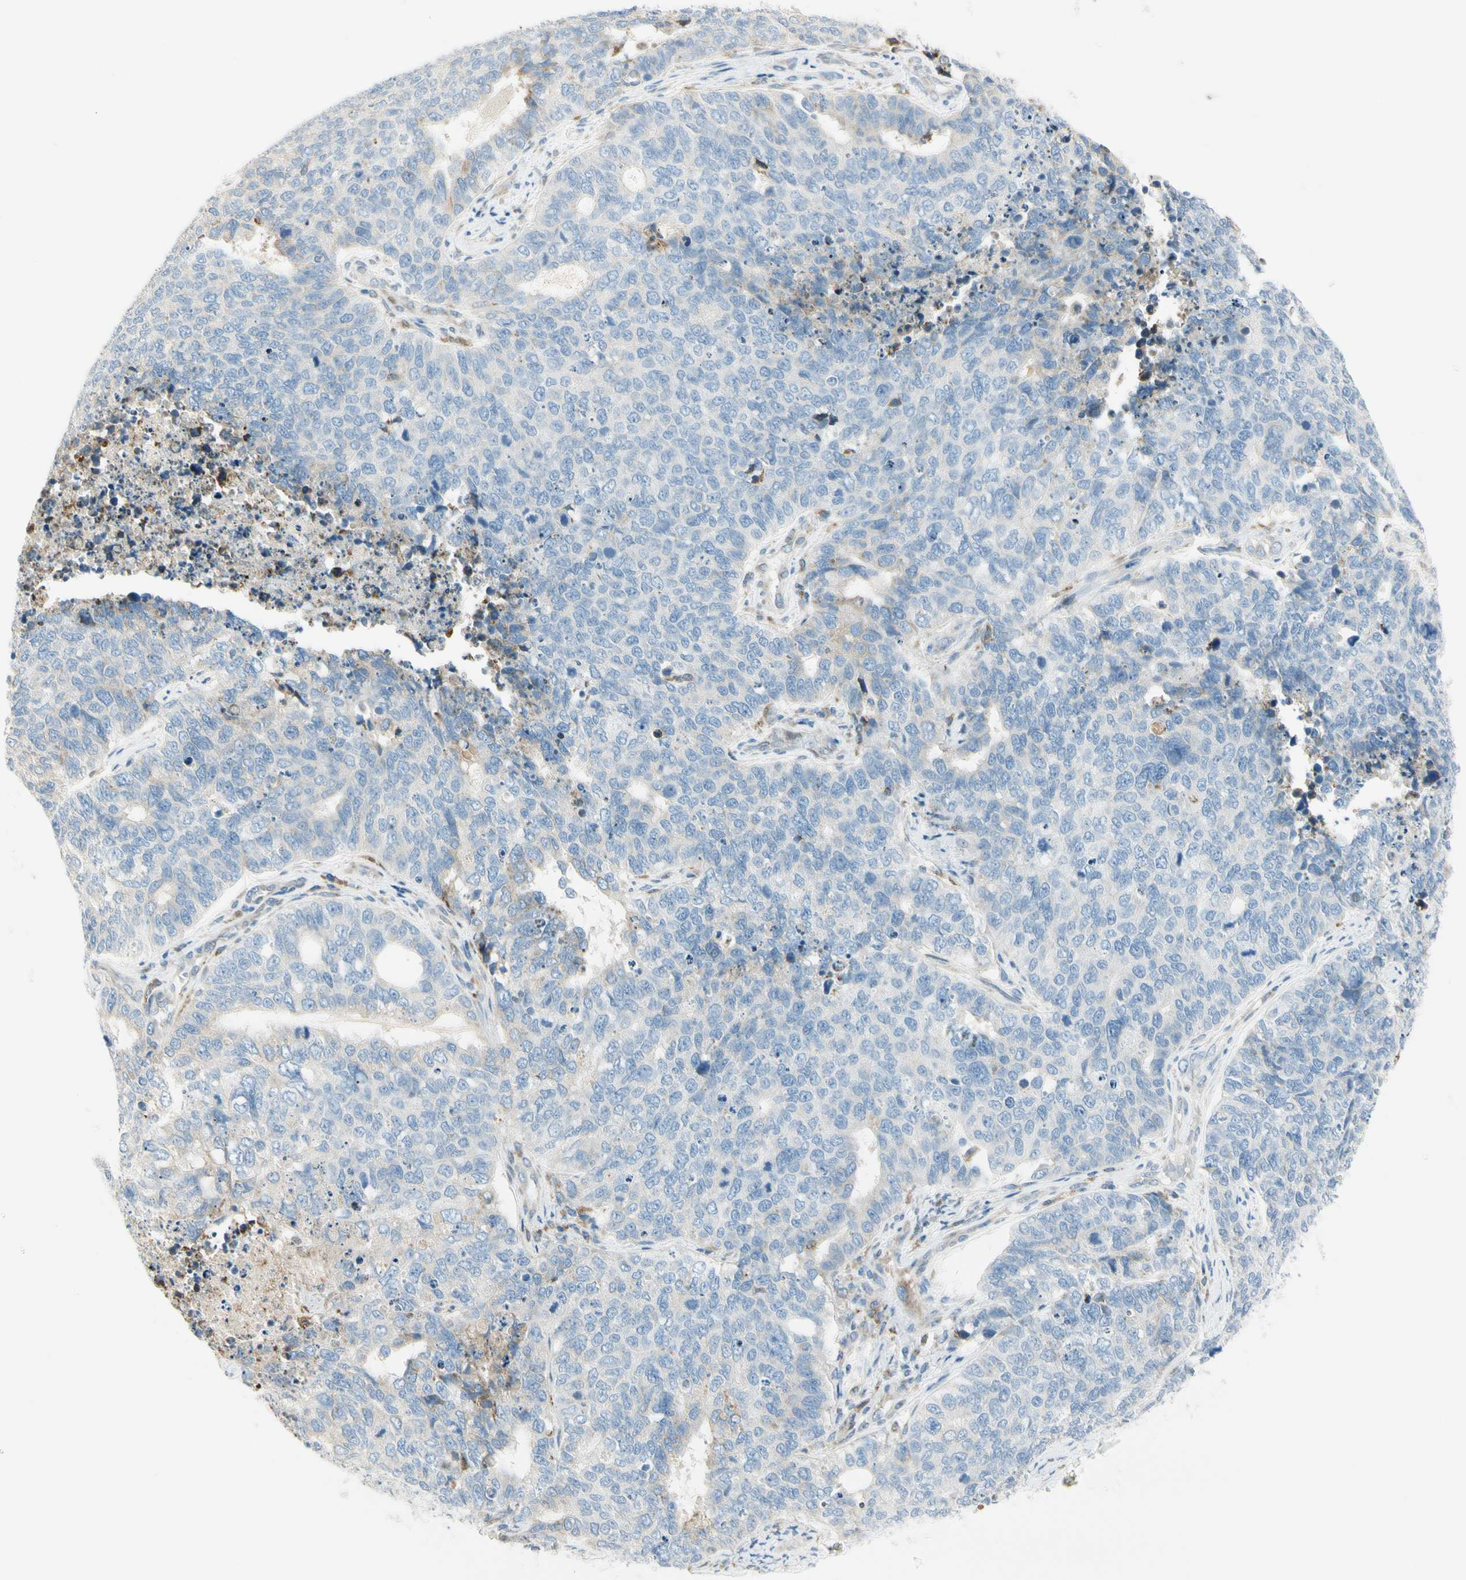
{"staining": {"intensity": "negative", "quantity": "none", "location": "none"}, "tissue": "cervical cancer", "cell_type": "Tumor cells", "image_type": "cancer", "snomed": [{"axis": "morphology", "description": "Squamous cell carcinoma, NOS"}, {"axis": "topography", "description": "Cervix"}], "caption": "There is no significant positivity in tumor cells of cervical squamous cell carcinoma. (DAB (3,3'-diaminobenzidine) immunohistochemistry, high magnification).", "gene": "TNFSF11", "patient": {"sex": "female", "age": 63}}